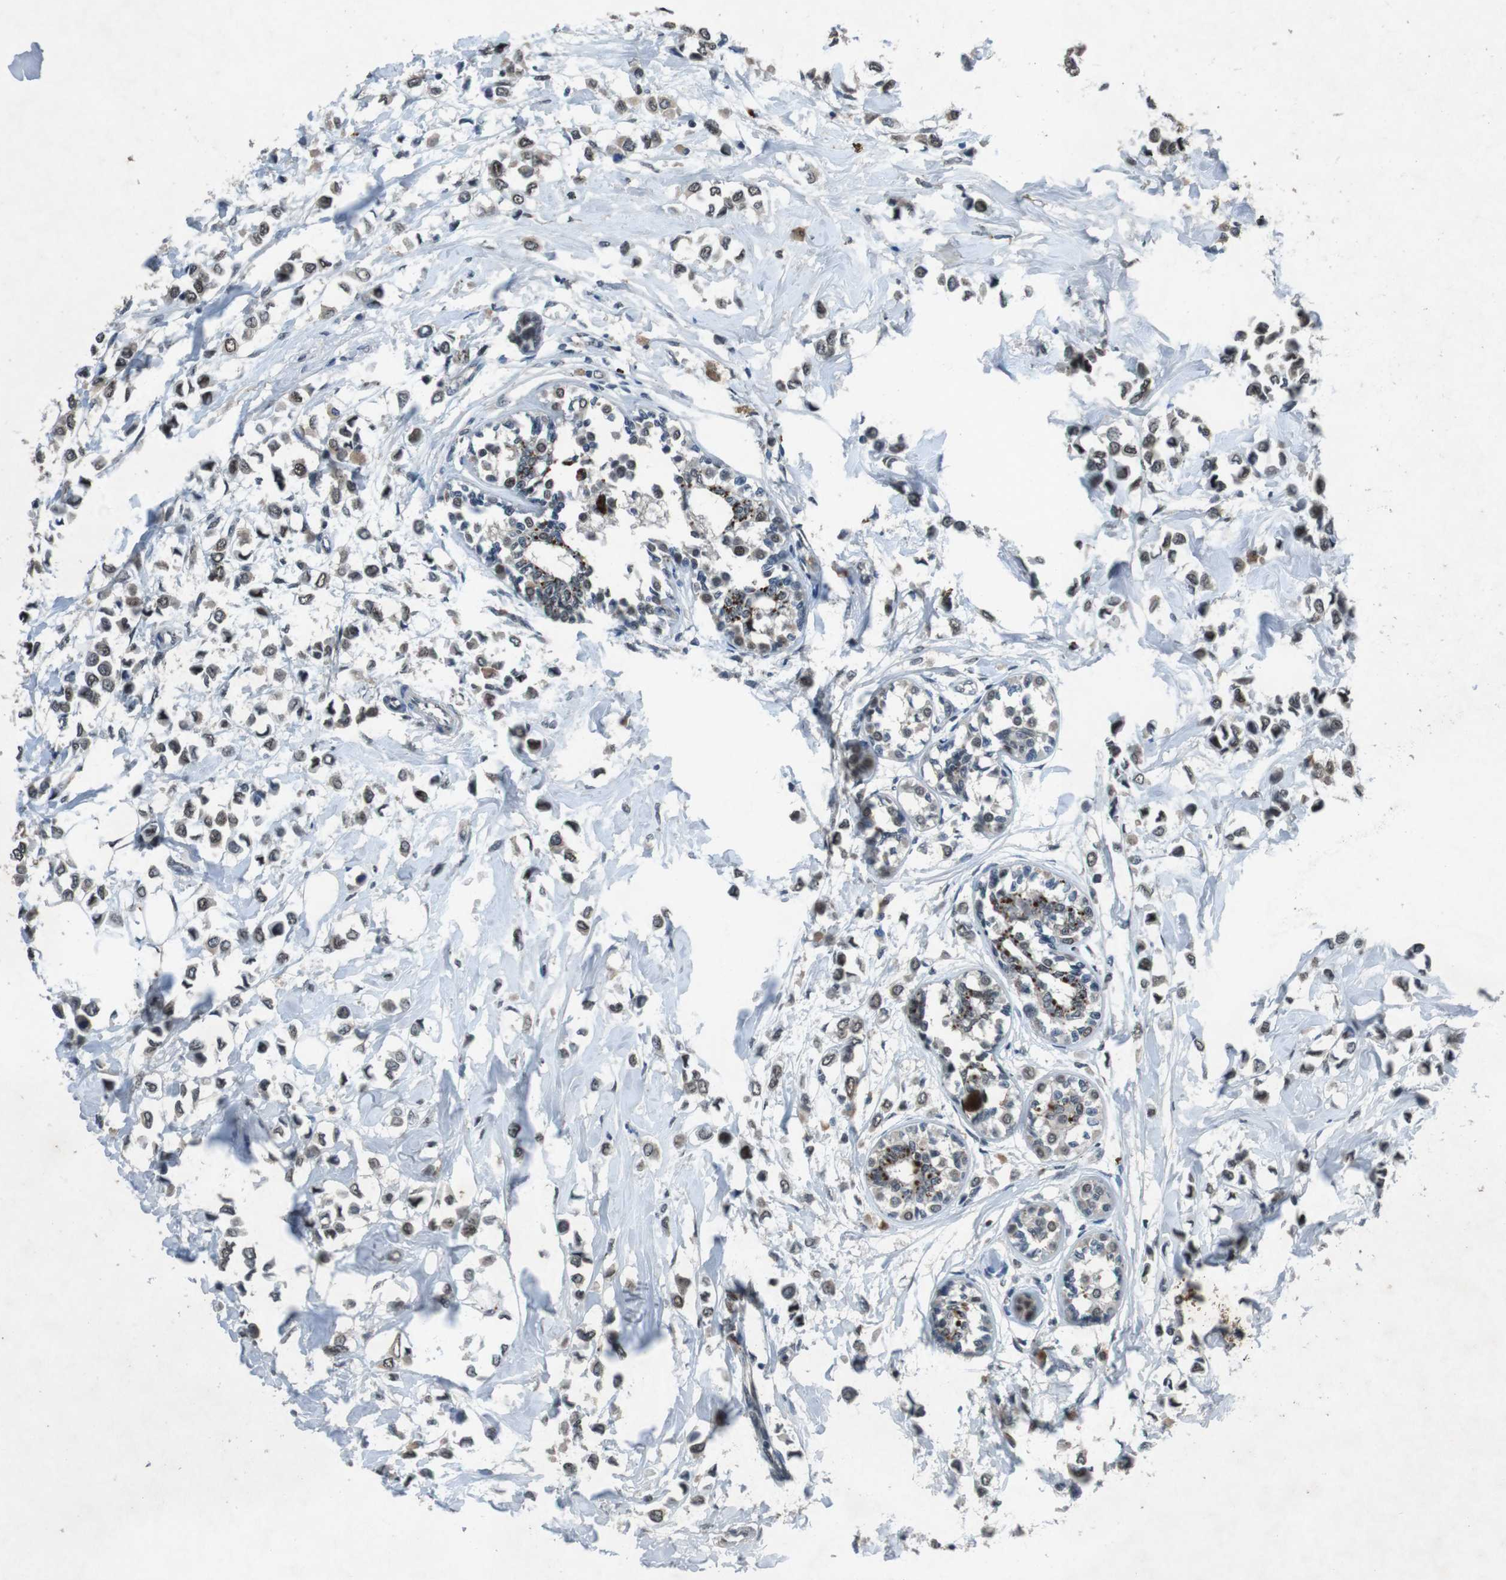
{"staining": {"intensity": "weak", "quantity": "25%-75%", "location": "nuclear"}, "tissue": "breast cancer", "cell_type": "Tumor cells", "image_type": "cancer", "snomed": [{"axis": "morphology", "description": "Lobular carcinoma"}, {"axis": "topography", "description": "Breast"}], "caption": "Breast lobular carcinoma tissue shows weak nuclear expression in approximately 25%-75% of tumor cells (DAB IHC with brightfield microscopy, high magnification).", "gene": "USP7", "patient": {"sex": "female", "age": 51}}